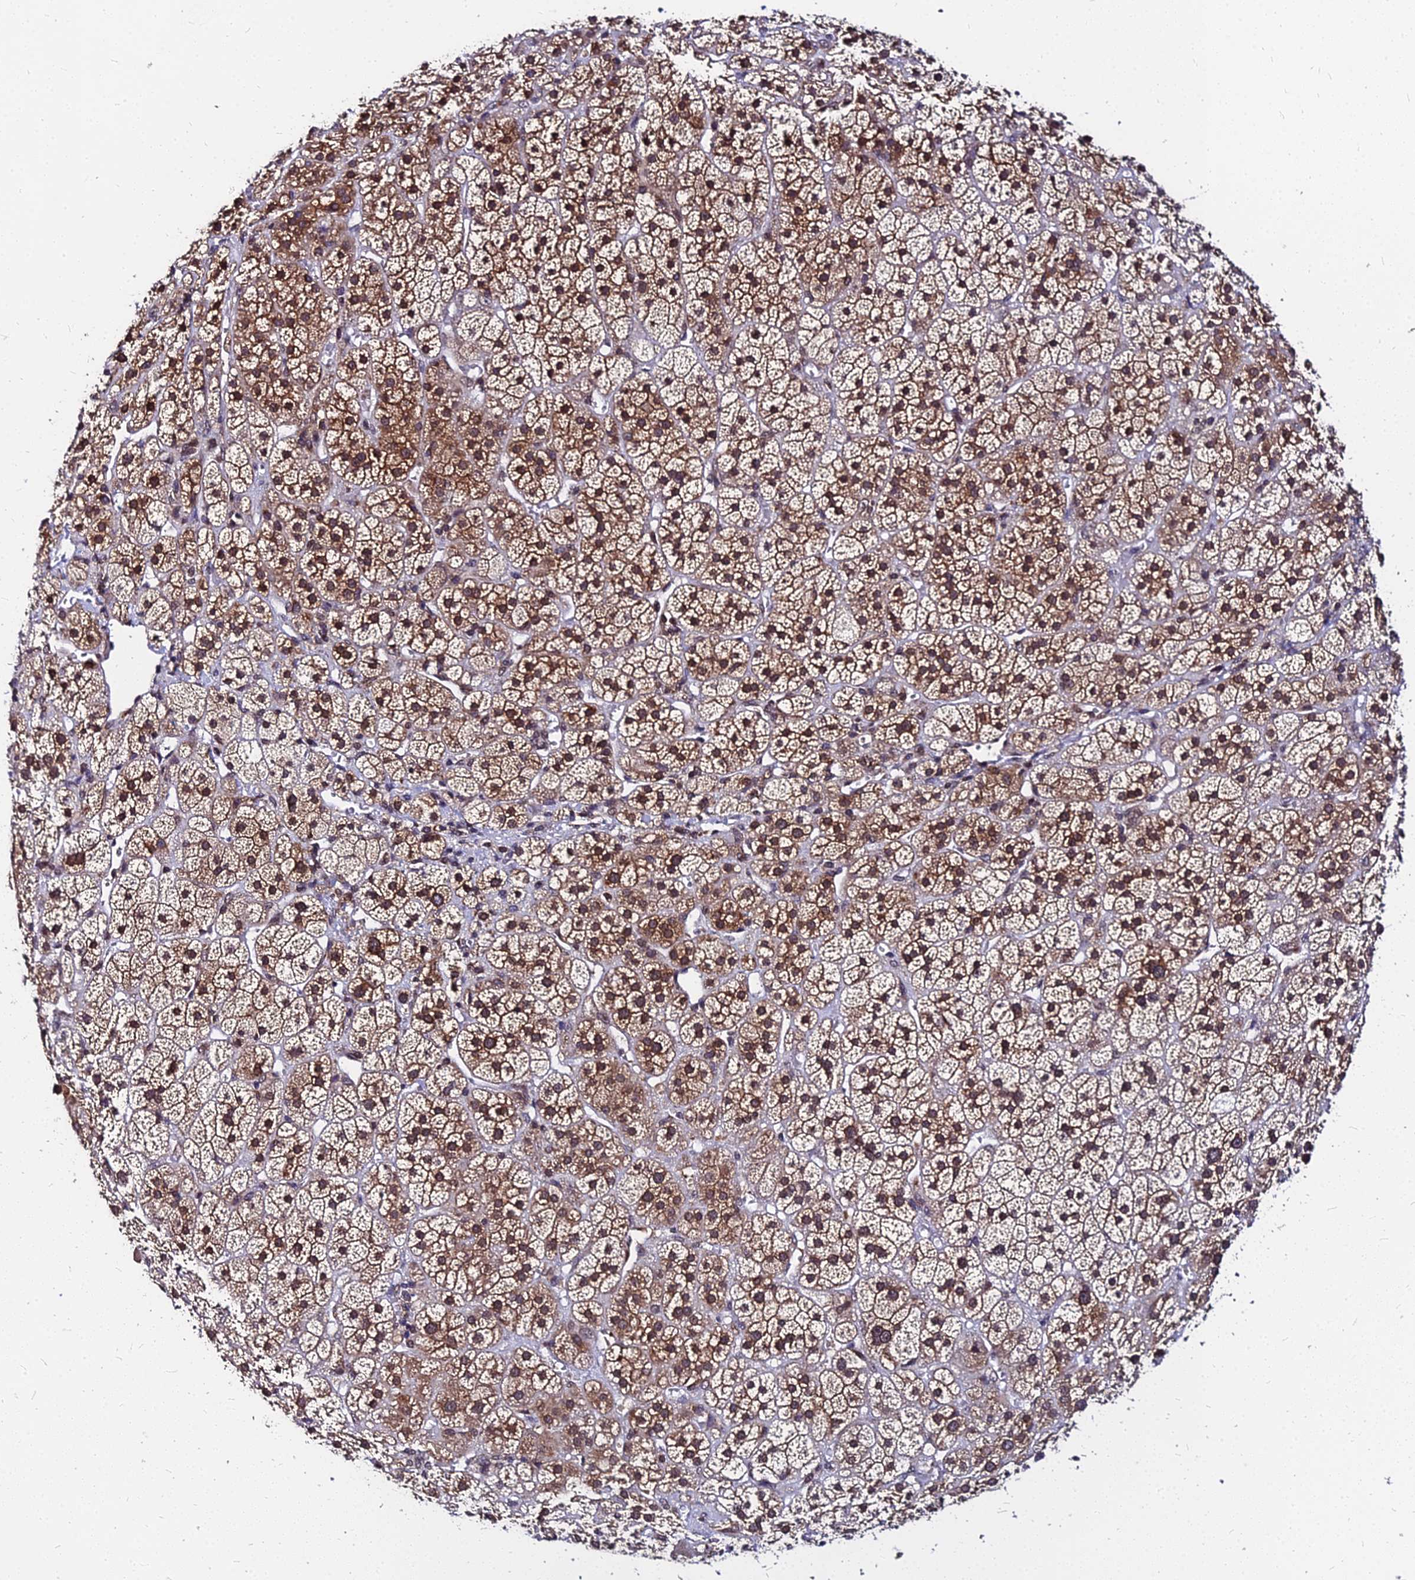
{"staining": {"intensity": "moderate", "quantity": ">75%", "location": "cytoplasmic/membranous,nuclear"}, "tissue": "adrenal gland", "cell_type": "Glandular cells", "image_type": "normal", "snomed": [{"axis": "morphology", "description": "Normal tissue, NOS"}, {"axis": "topography", "description": "Adrenal gland"}], "caption": "Human adrenal gland stained with a brown dye displays moderate cytoplasmic/membranous,nuclear positive staining in approximately >75% of glandular cells.", "gene": "RNF121", "patient": {"sex": "female", "age": 70}}